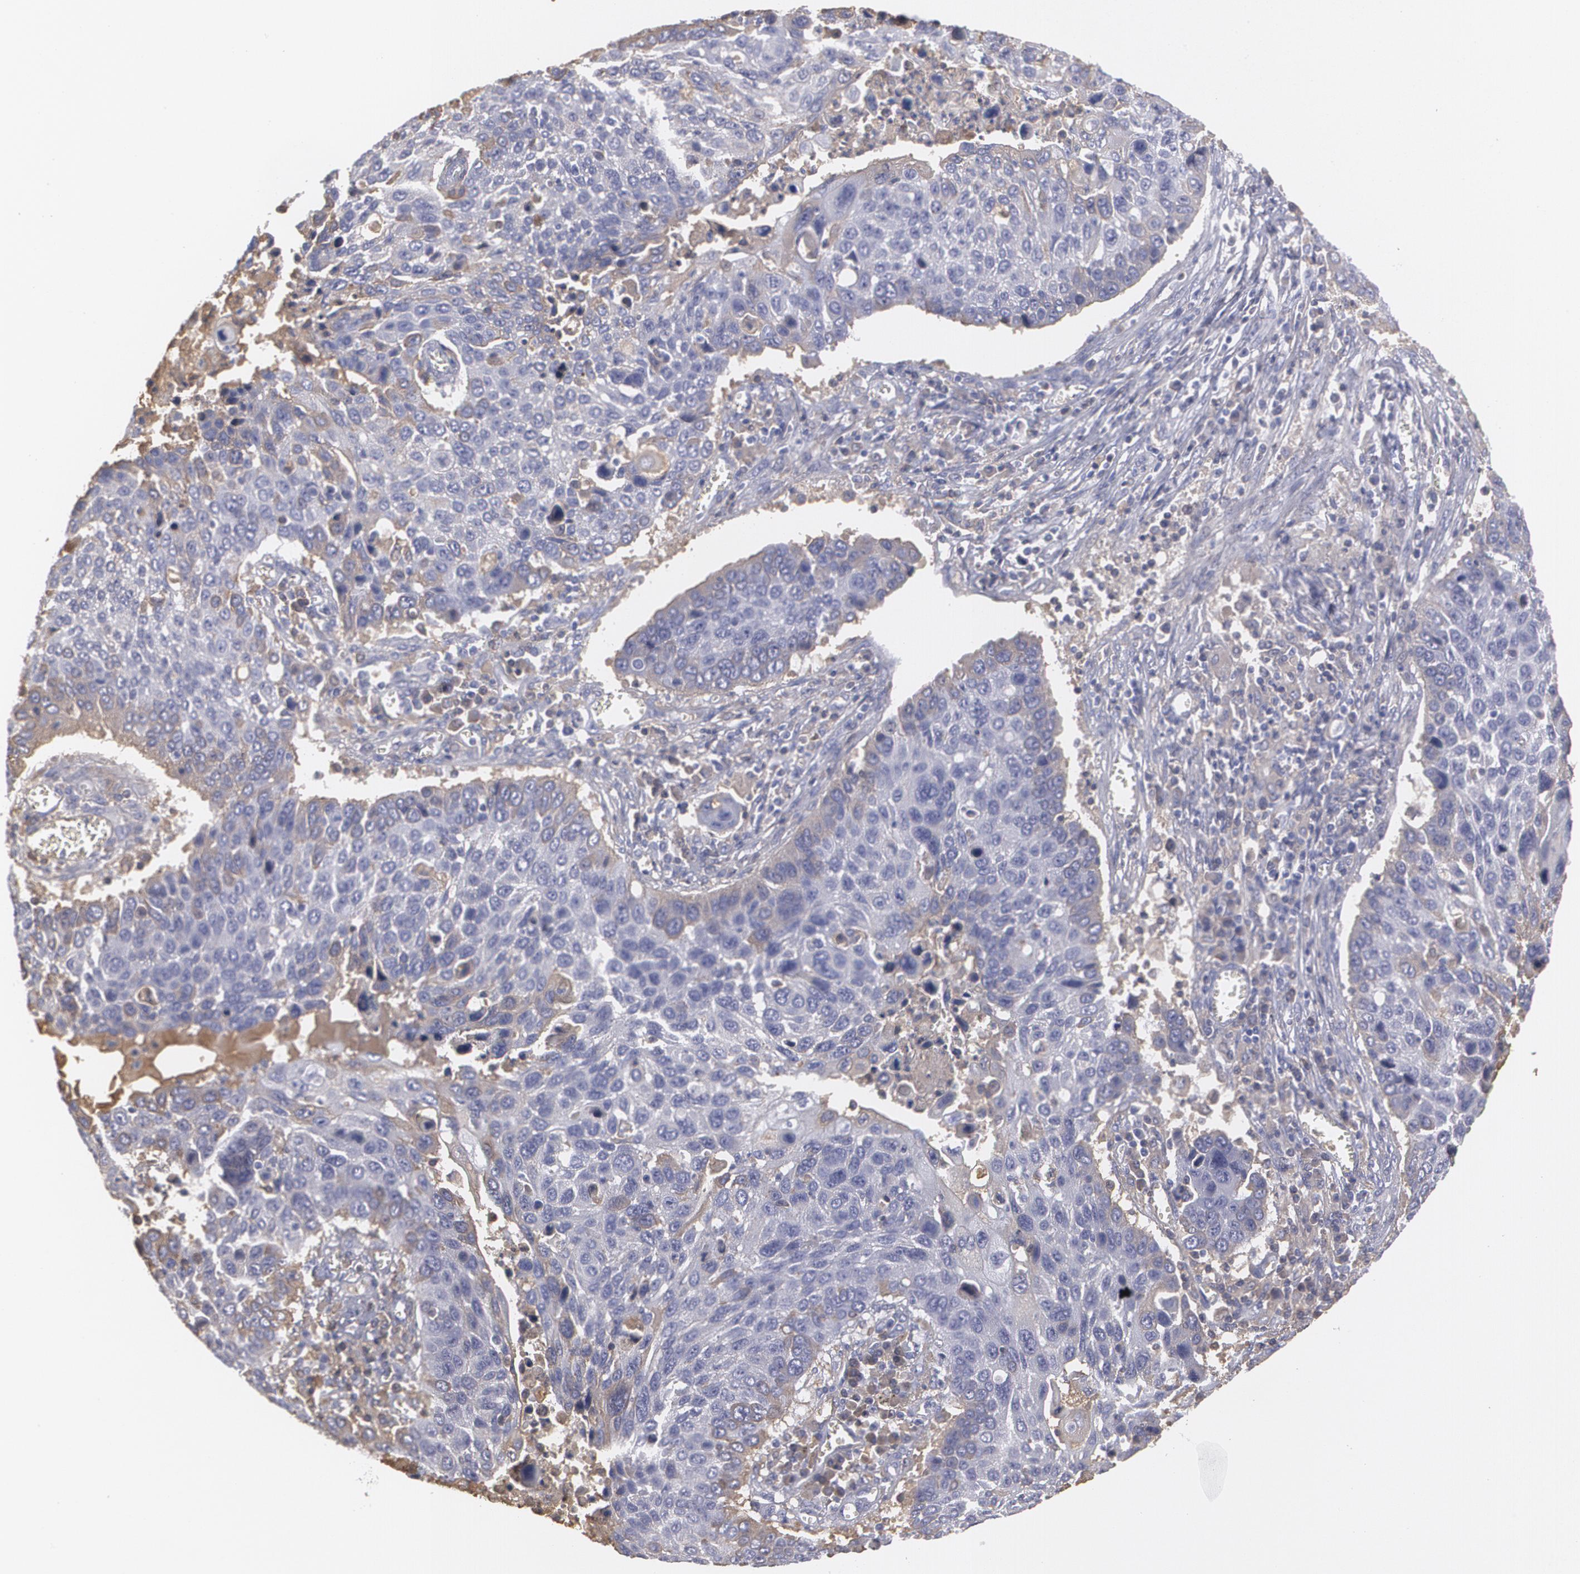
{"staining": {"intensity": "weak", "quantity": "<25%", "location": "cytoplasmic/membranous"}, "tissue": "lung cancer", "cell_type": "Tumor cells", "image_type": "cancer", "snomed": [{"axis": "morphology", "description": "Squamous cell carcinoma, NOS"}, {"axis": "topography", "description": "Lung"}], "caption": "Immunohistochemistry histopathology image of human lung cancer (squamous cell carcinoma) stained for a protein (brown), which reveals no expression in tumor cells.", "gene": "SERPINA1", "patient": {"sex": "male", "age": 68}}